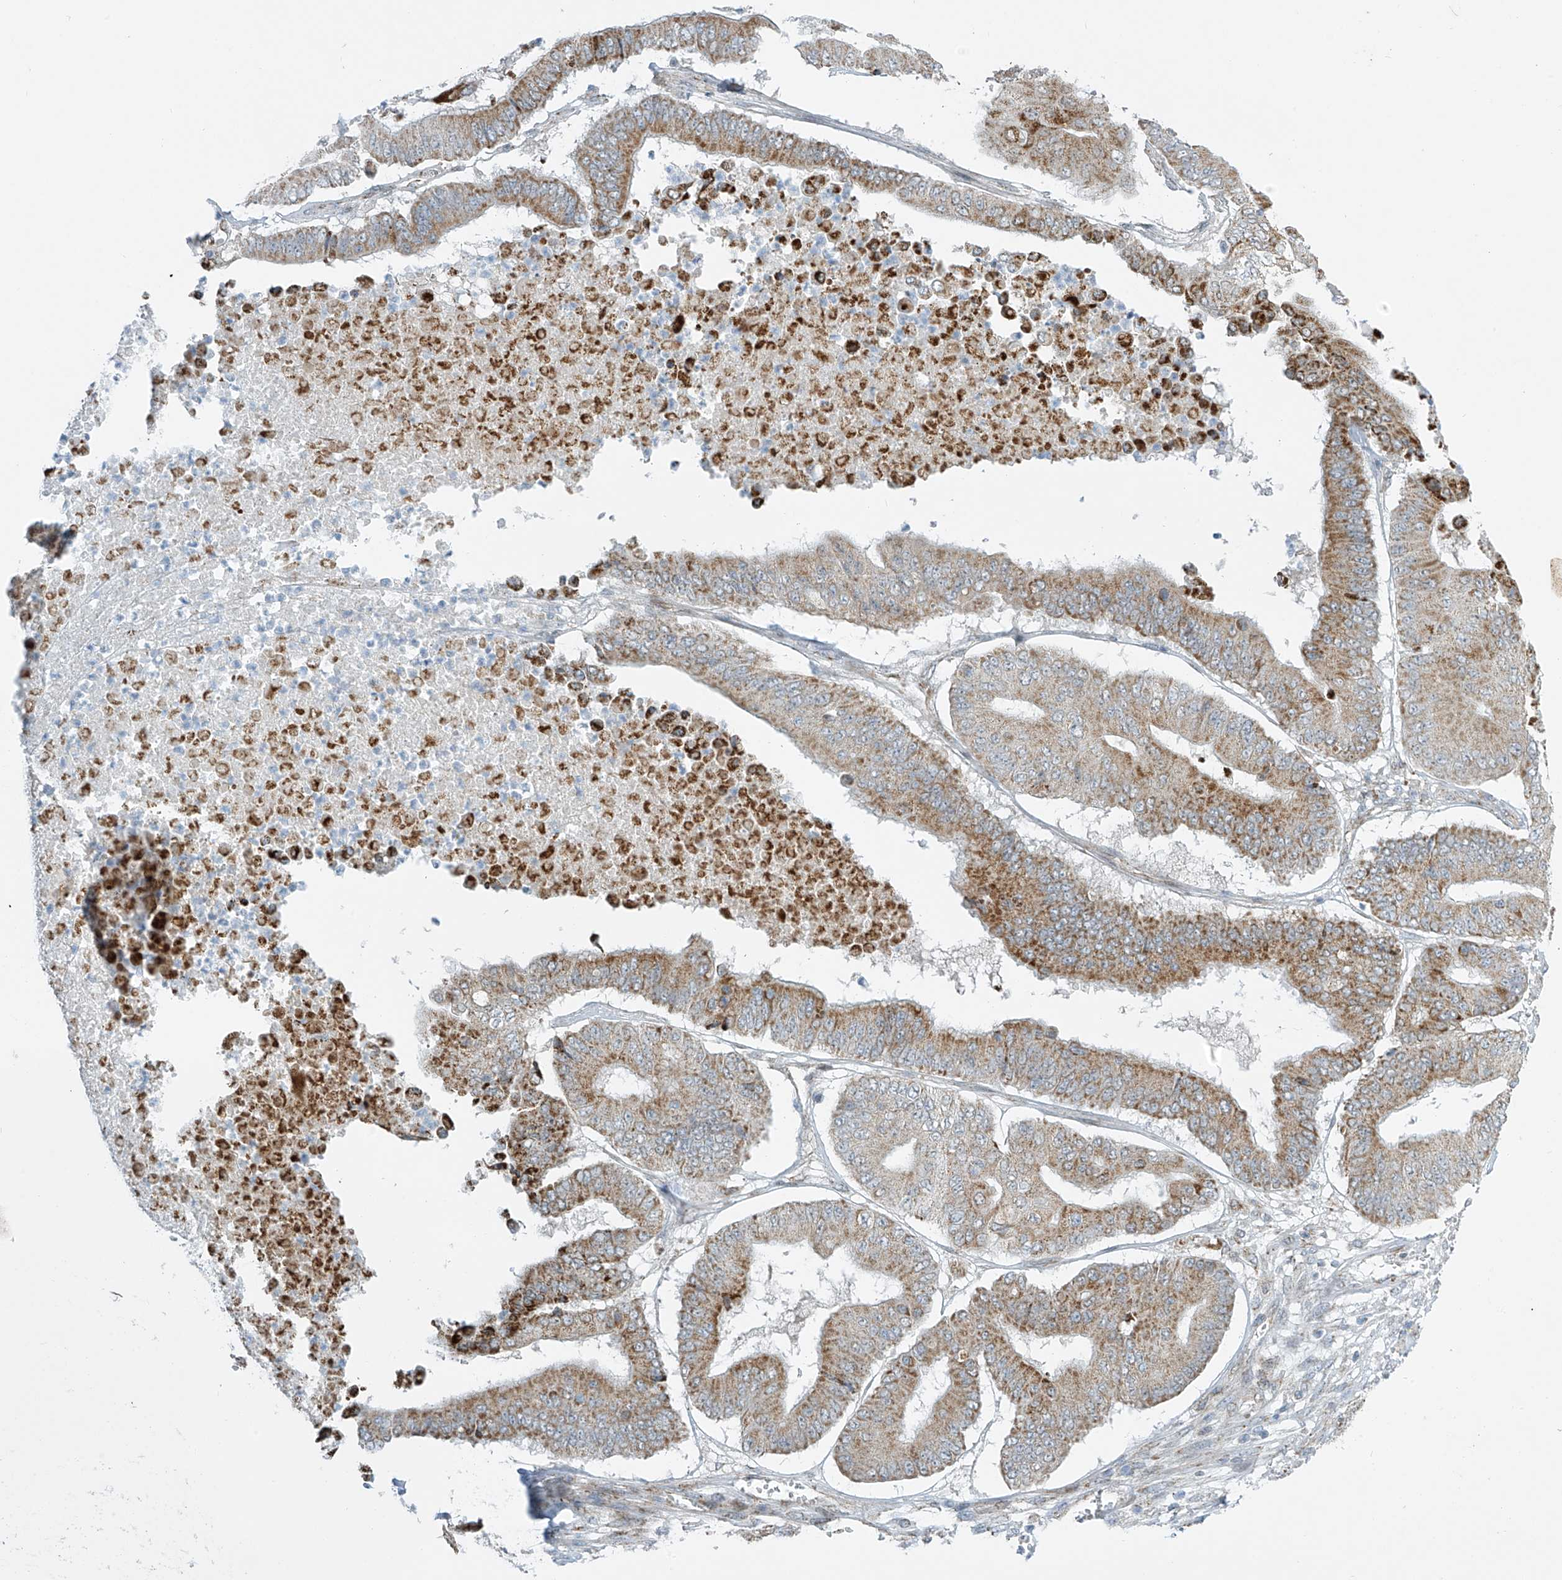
{"staining": {"intensity": "moderate", "quantity": ">75%", "location": "cytoplasmic/membranous"}, "tissue": "pancreatic cancer", "cell_type": "Tumor cells", "image_type": "cancer", "snomed": [{"axis": "morphology", "description": "Adenocarcinoma, NOS"}, {"axis": "topography", "description": "Pancreas"}], "caption": "Immunohistochemical staining of pancreatic adenocarcinoma reveals medium levels of moderate cytoplasmic/membranous expression in approximately >75% of tumor cells.", "gene": "SMDT1", "patient": {"sex": "female", "age": 77}}